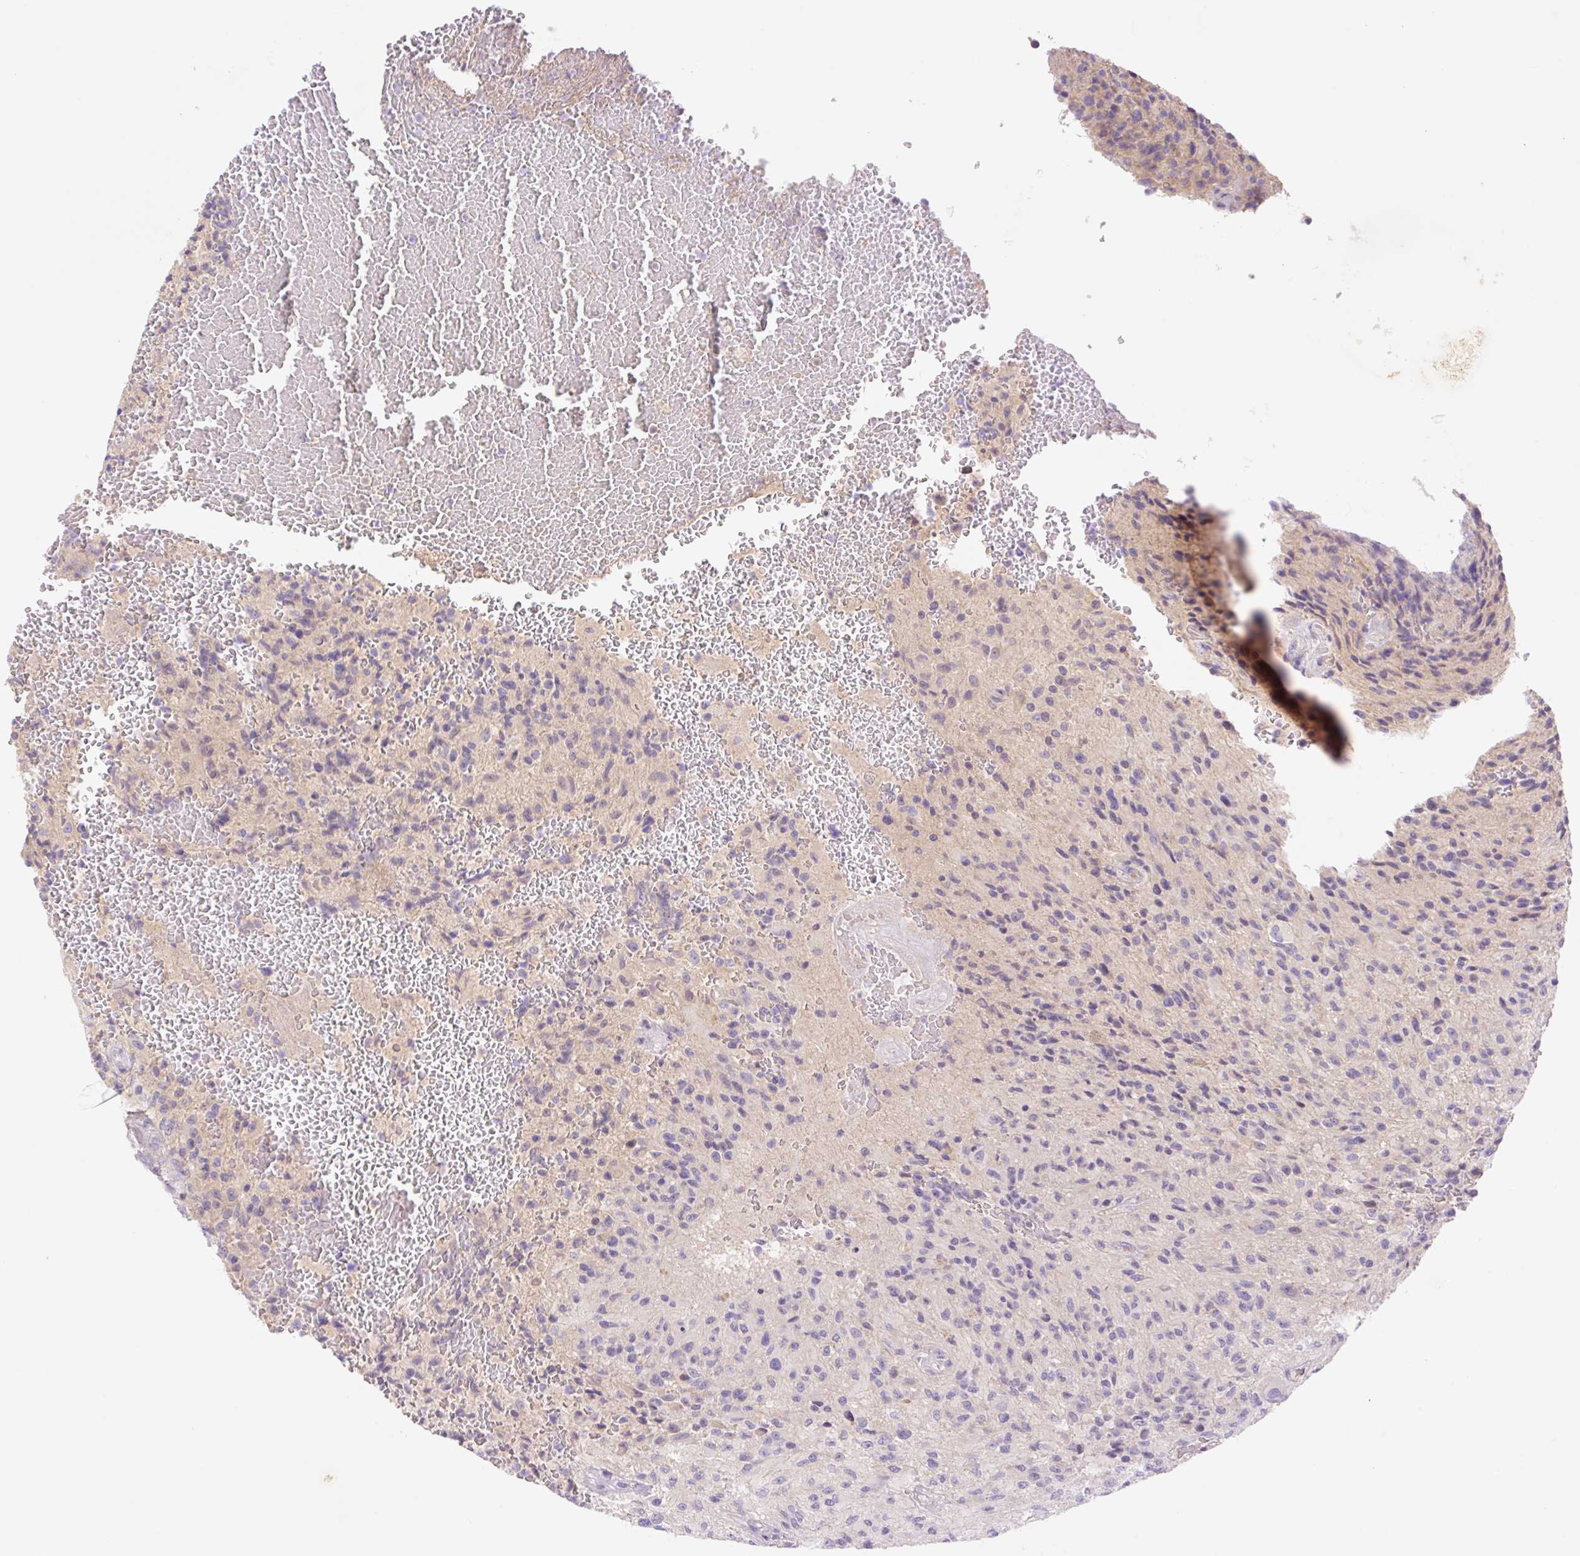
{"staining": {"intensity": "negative", "quantity": "none", "location": "none"}, "tissue": "glioma", "cell_type": "Tumor cells", "image_type": "cancer", "snomed": [{"axis": "morphology", "description": "Normal tissue, NOS"}, {"axis": "morphology", "description": "Glioma, malignant, High grade"}, {"axis": "topography", "description": "Cerebral cortex"}], "caption": "Micrograph shows no protein staining in tumor cells of malignant high-grade glioma tissue.", "gene": "DENND5A", "patient": {"sex": "male", "age": 56}}